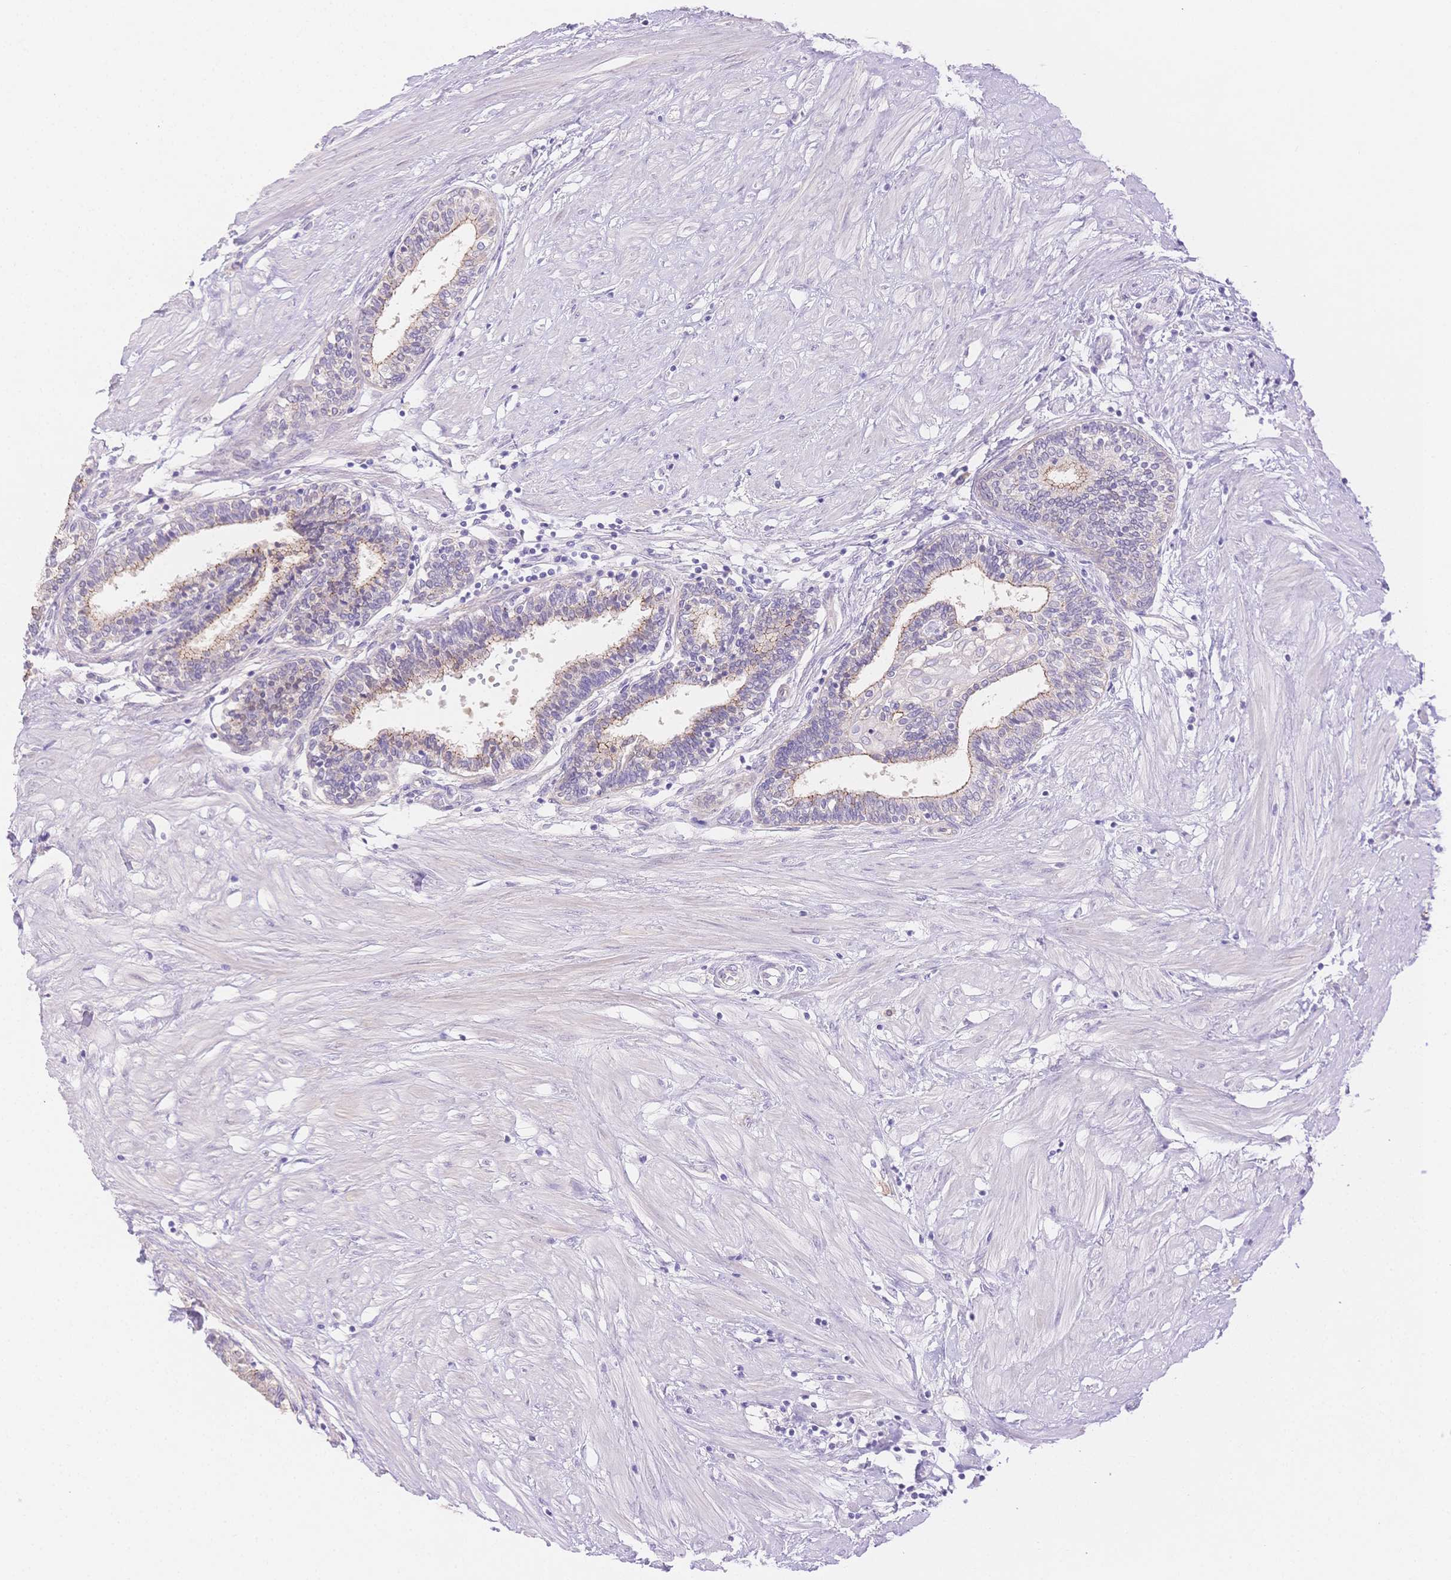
{"staining": {"intensity": "weak", "quantity": "25%-75%", "location": "cytoplasmic/membranous"}, "tissue": "prostate", "cell_type": "Glandular cells", "image_type": "normal", "snomed": [{"axis": "morphology", "description": "Normal tissue, NOS"}, {"axis": "topography", "description": "Prostate"}], "caption": "The image reveals immunohistochemical staining of unremarkable prostate. There is weak cytoplasmic/membranous positivity is seen in approximately 25%-75% of glandular cells.", "gene": "WDR54", "patient": {"sex": "male", "age": 55}}